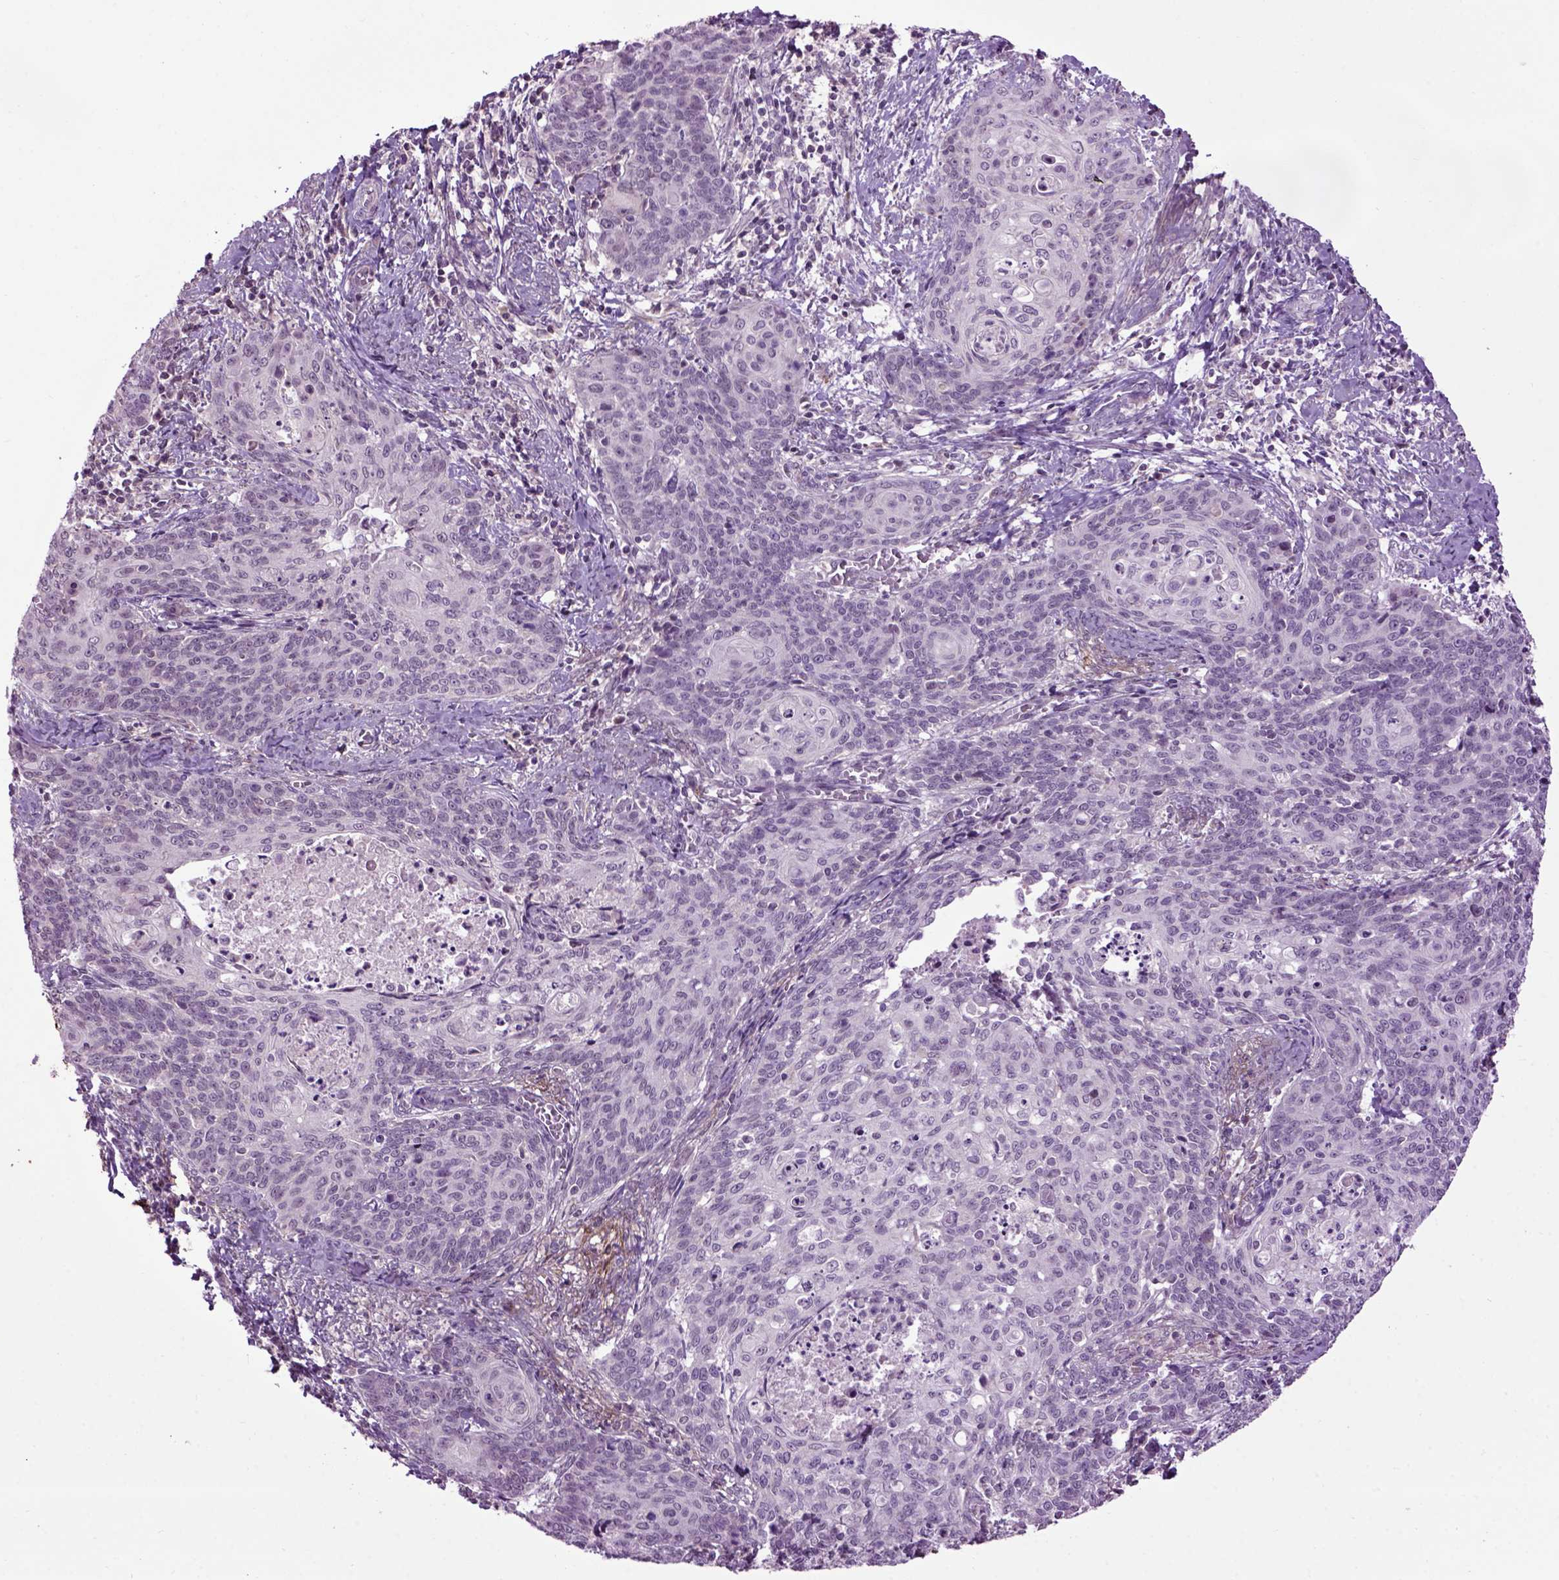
{"staining": {"intensity": "negative", "quantity": "none", "location": "none"}, "tissue": "cervical cancer", "cell_type": "Tumor cells", "image_type": "cancer", "snomed": [{"axis": "morphology", "description": "Normal tissue, NOS"}, {"axis": "morphology", "description": "Squamous cell carcinoma, NOS"}, {"axis": "topography", "description": "Cervix"}], "caption": "DAB (3,3'-diaminobenzidine) immunohistochemical staining of human cervical squamous cell carcinoma demonstrates no significant staining in tumor cells.", "gene": "EMILIN3", "patient": {"sex": "female", "age": 39}}